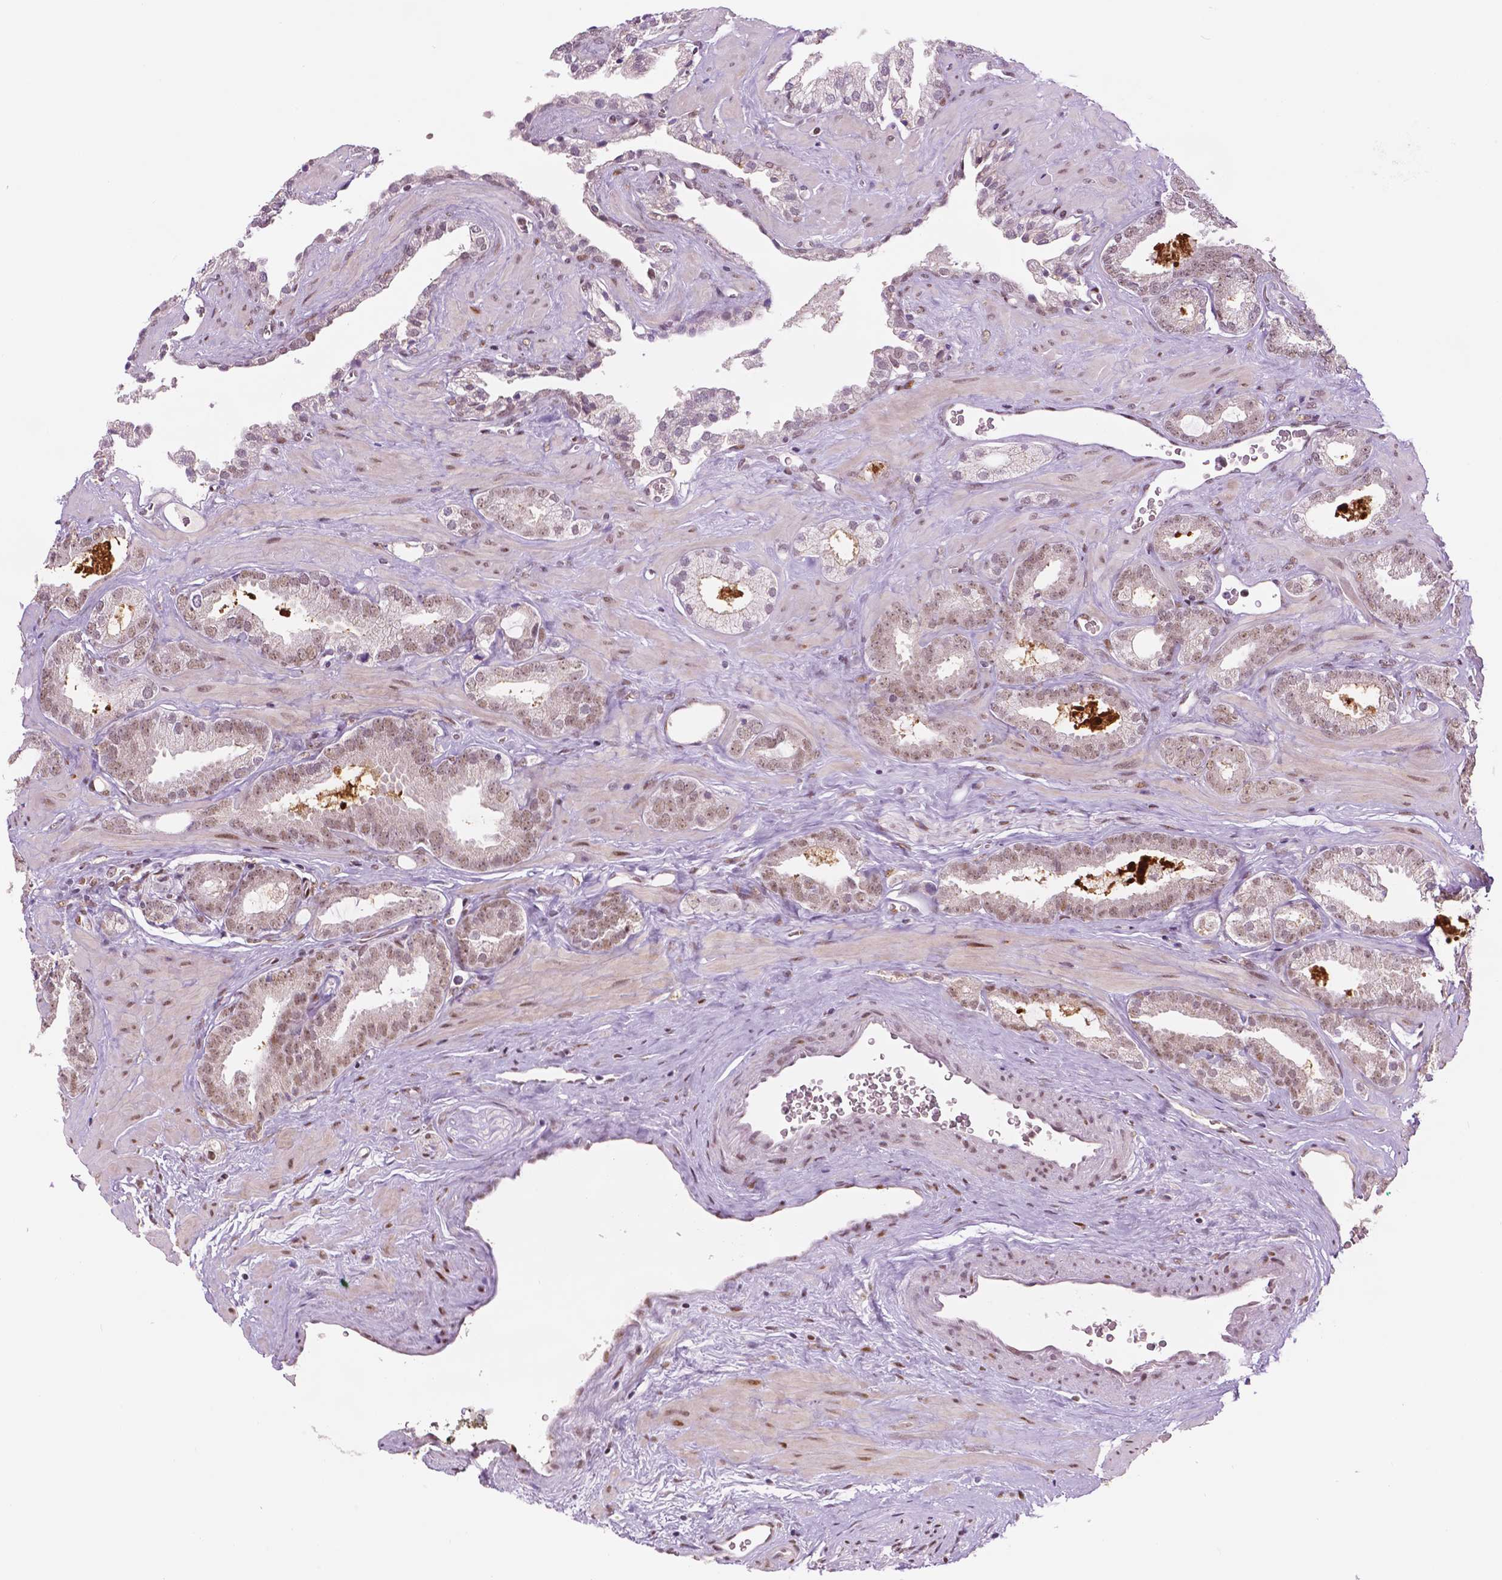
{"staining": {"intensity": "weak", "quantity": "25%-75%", "location": "nuclear"}, "tissue": "prostate cancer", "cell_type": "Tumor cells", "image_type": "cancer", "snomed": [{"axis": "morphology", "description": "Adenocarcinoma, Low grade"}, {"axis": "topography", "description": "Prostate"}], "caption": "DAB immunohistochemical staining of adenocarcinoma (low-grade) (prostate) shows weak nuclear protein expression in approximately 25%-75% of tumor cells. Using DAB (3,3'-diaminobenzidine) (brown) and hematoxylin (blue) stains, captured at high magnification using brightfield microscopy.", "gene": "ZNF41", "patient": {"sex": "male", "age": 62}}